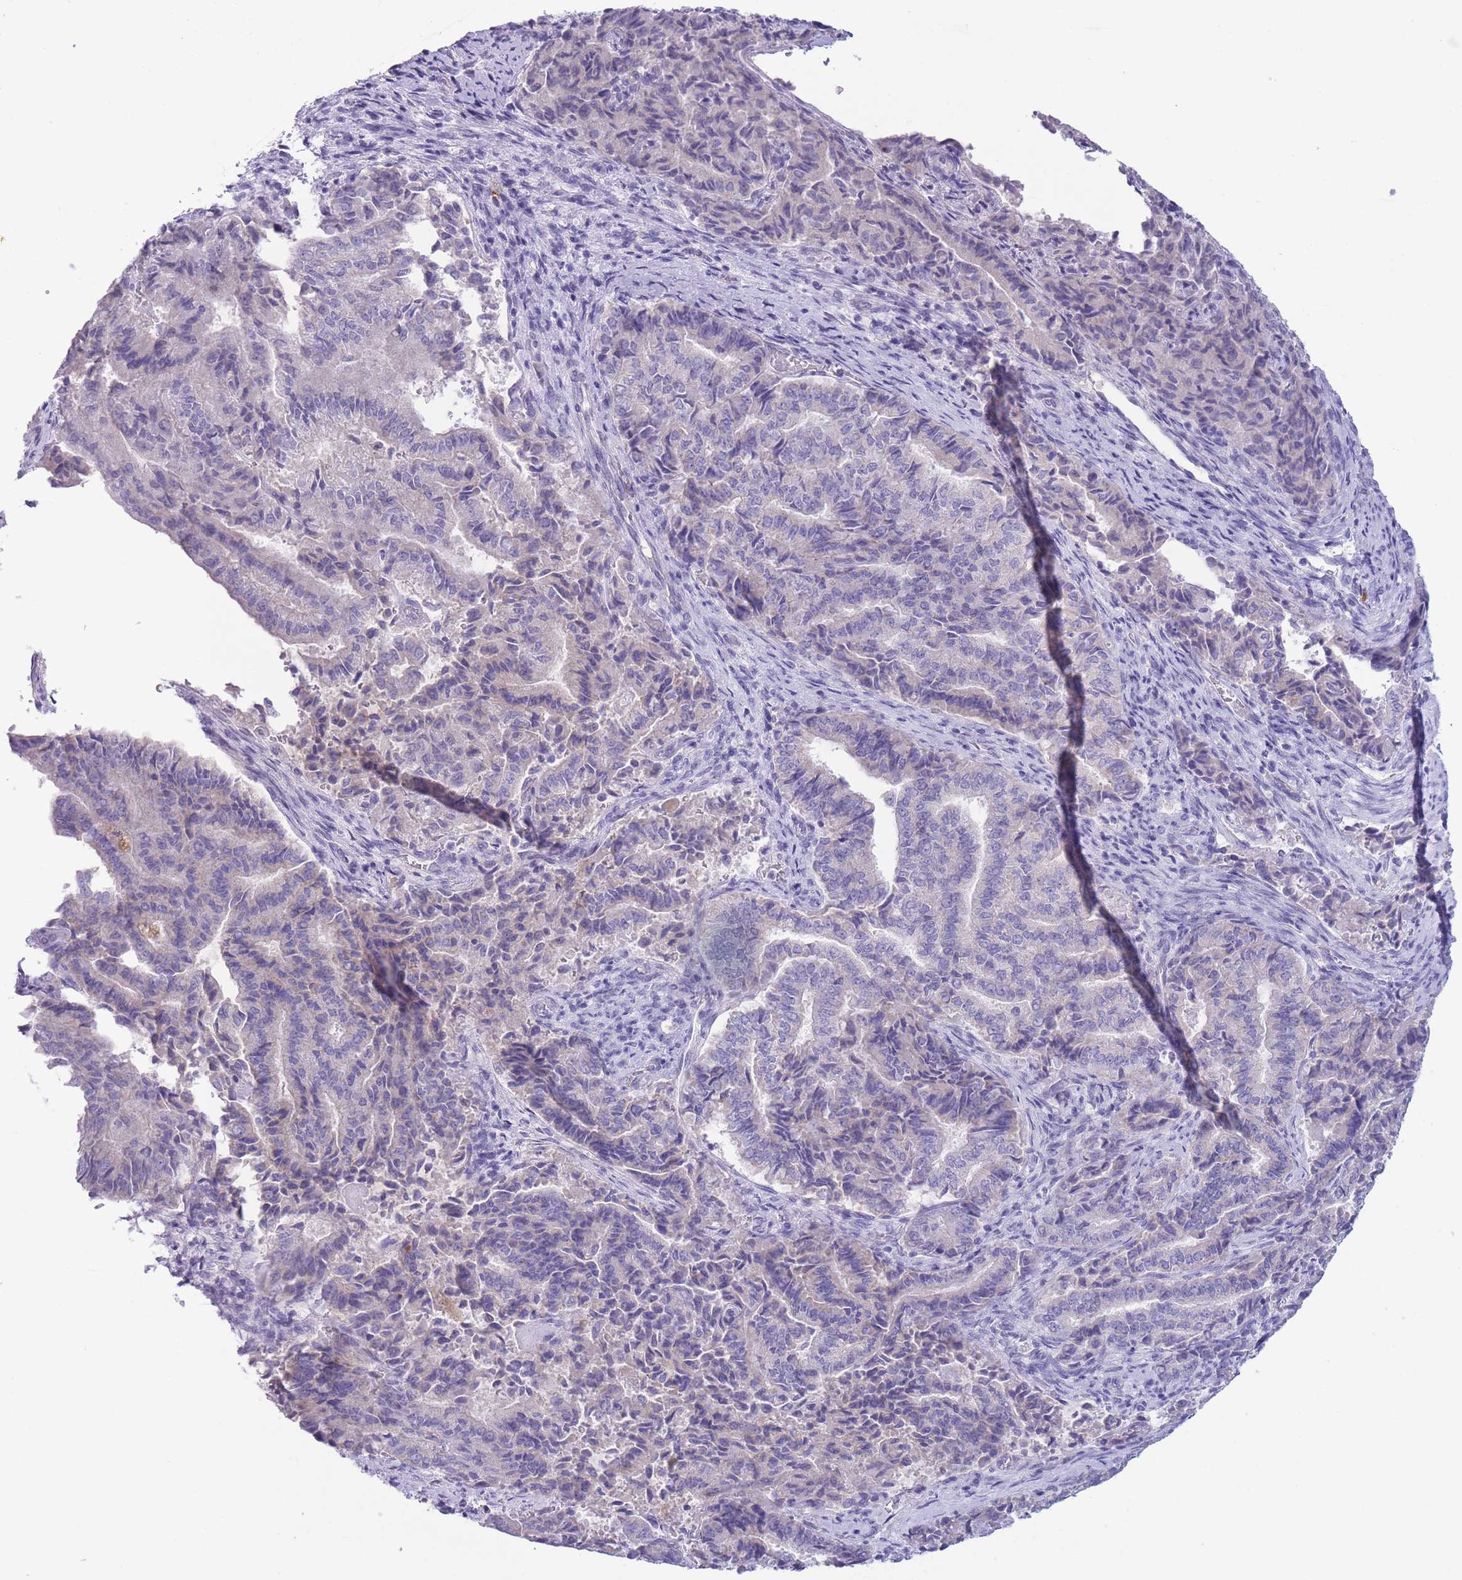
{"staining": {"intensity": "weak", "quantity": "<25%", "location": "cytoplasmic/membranous"}, "tissue": "endometrial cancer", "cell_type": "Tumor cells", "image_type": "cancer", "snomed": [{"axis": "morphology", "description": "Adenocarcinoma, NOS"}, {"axis": "topography", "description": "Endometrium"}], "caption": "The IHC histopathology image has no significant staining in tumor cells of endometrial cancer tissue.", "gene": "ASAP3", "patient": {"sex": "female", "age": 80}}